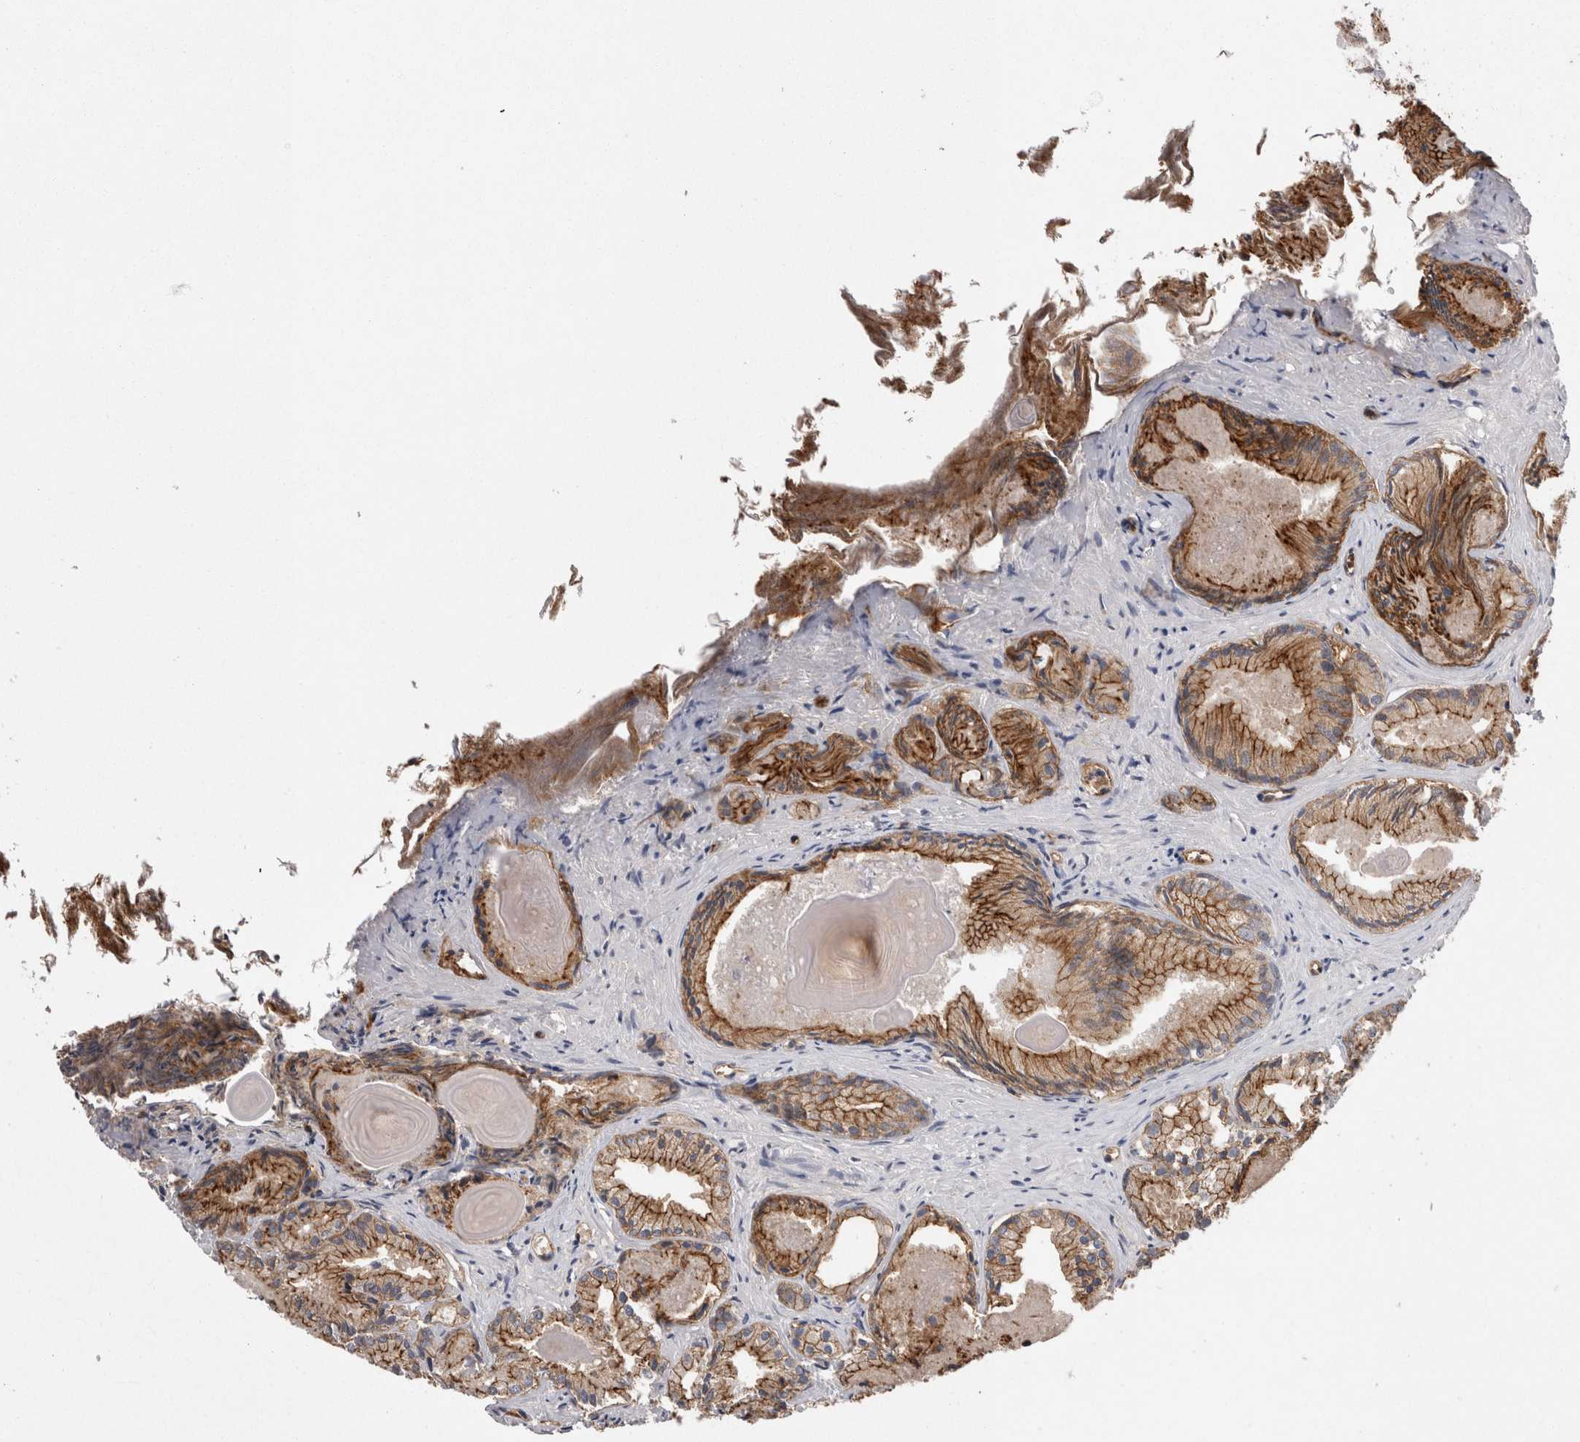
{"staining": {"intensity": "moderate", "quantity": ">75%", "location": "cytoplasmic/membranous"}, "tissue": "prostate cancer", "cell_type": "Tumor cells", "image_type": "cancer", "snomed": [{"axis": "morphology", "description": "Adenocarcinoma, Low grade"}, {"axis": "topography", "description": "Prostate"}], "caption": "Human prostate adenocarcinoma (low-grade) stained for a protein (brown) demonstrates moderate cytoplasmic/membranous positive expression in about >75% of tumor cells.", "gene": "NECTIN2", "patient": {"sex": "male", "age": 72}}